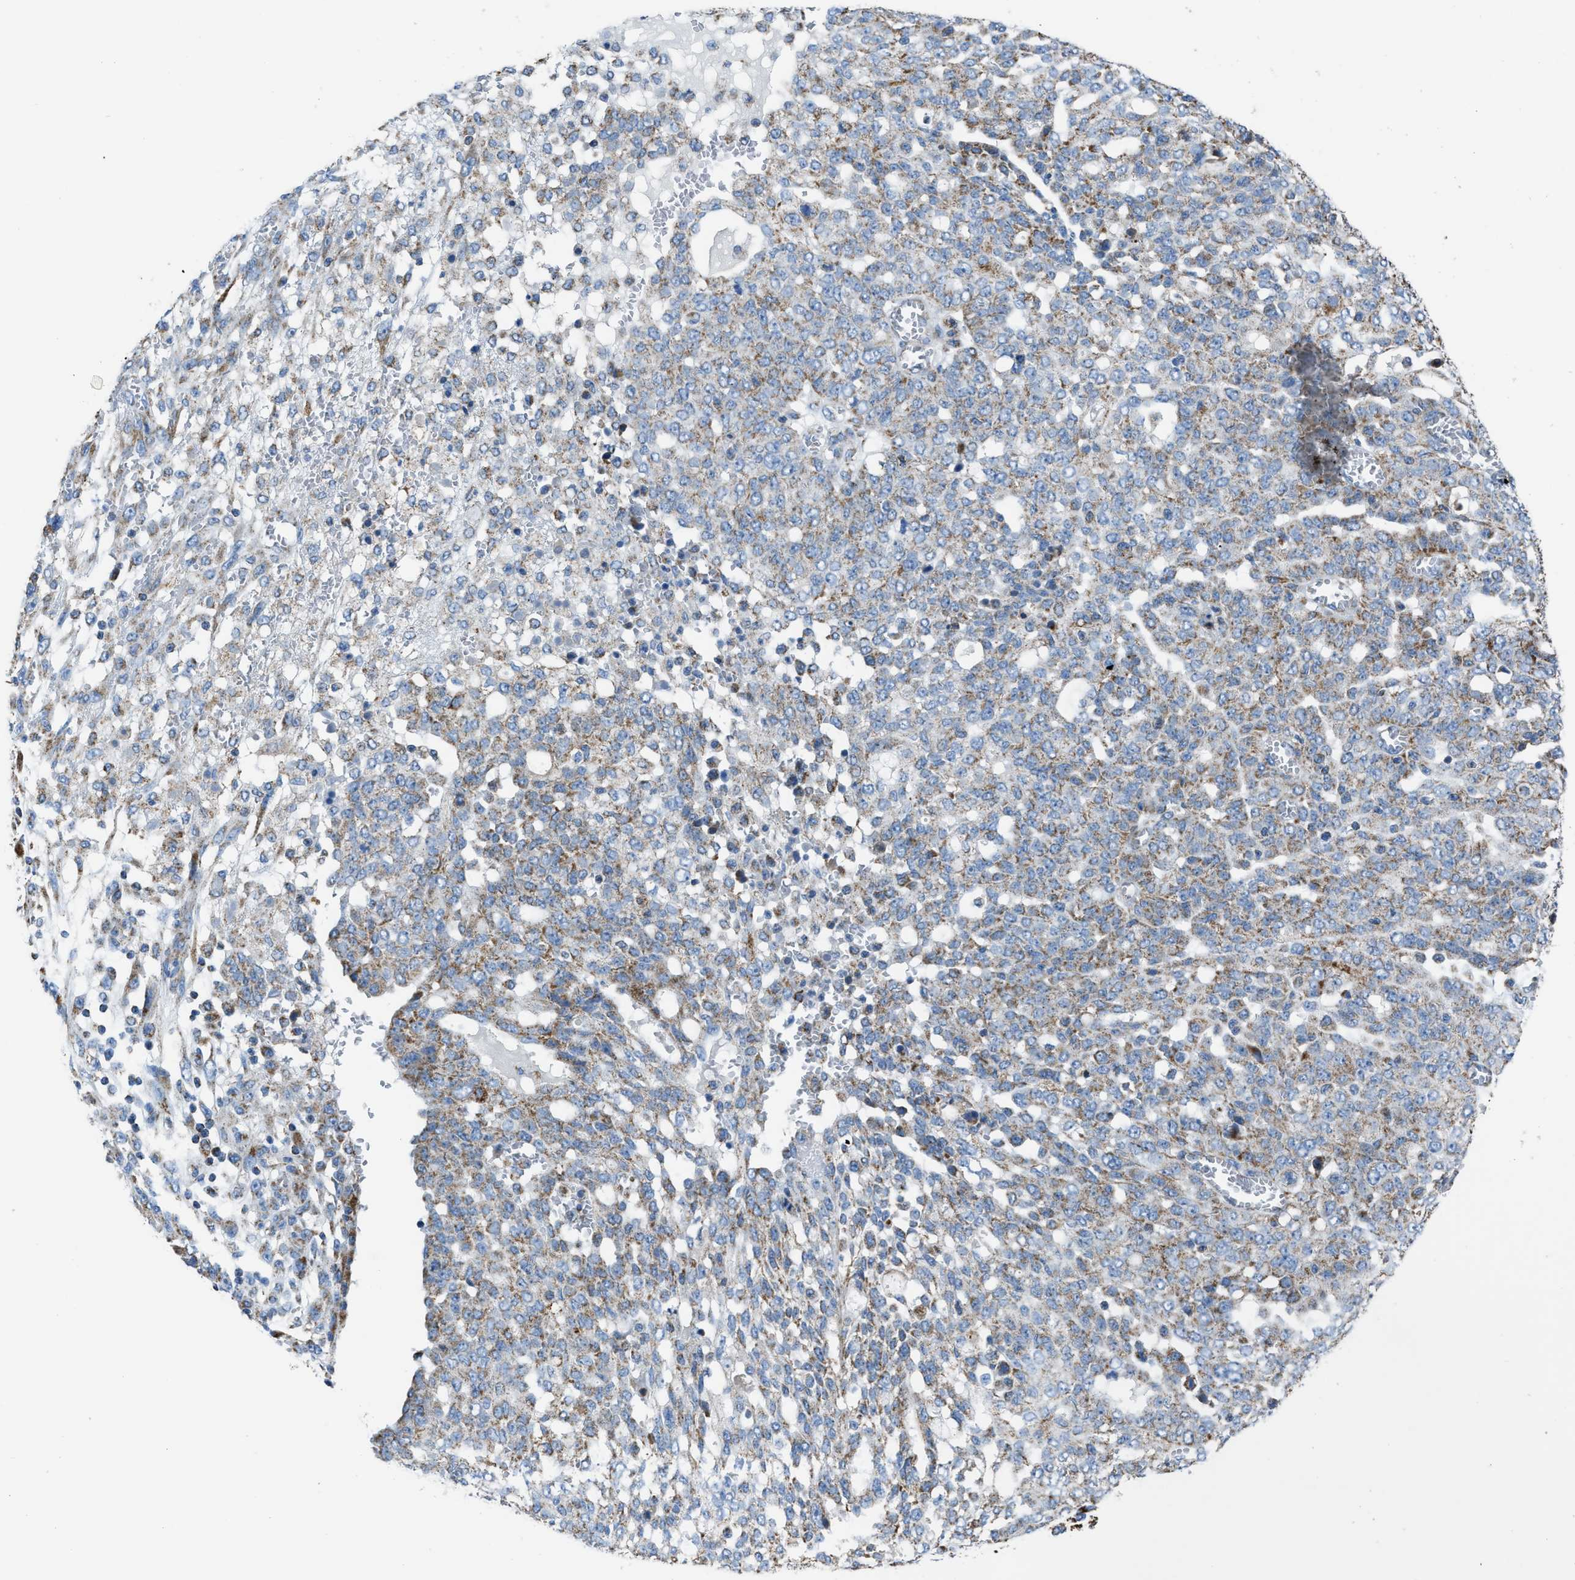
{"staining": {"intensity": "moderate", "quantity": ">75%", "location": "cytoplasmic/membranous"}, "tissue": "ovarian cancer", "cell_type": "Tumor cells", "image_type": "cancer", "snomed": [{"axis": "morphology", "description": "Cystadenocarcinoma, serous, NOS"}, {"axis": "topography", "description": "Soft tissue"}, {"axis": "topography", "description": "Ovary"}], "caption": "Human ovarian cancer (serous cystadenocarcinoma) stained for a protein (brown) displays moderate cytoplasmic/membranous positive staining in approximately >75% of tumor cells.", "gene": "ETFB", "patient": {"sex": "female", "age": 57}}